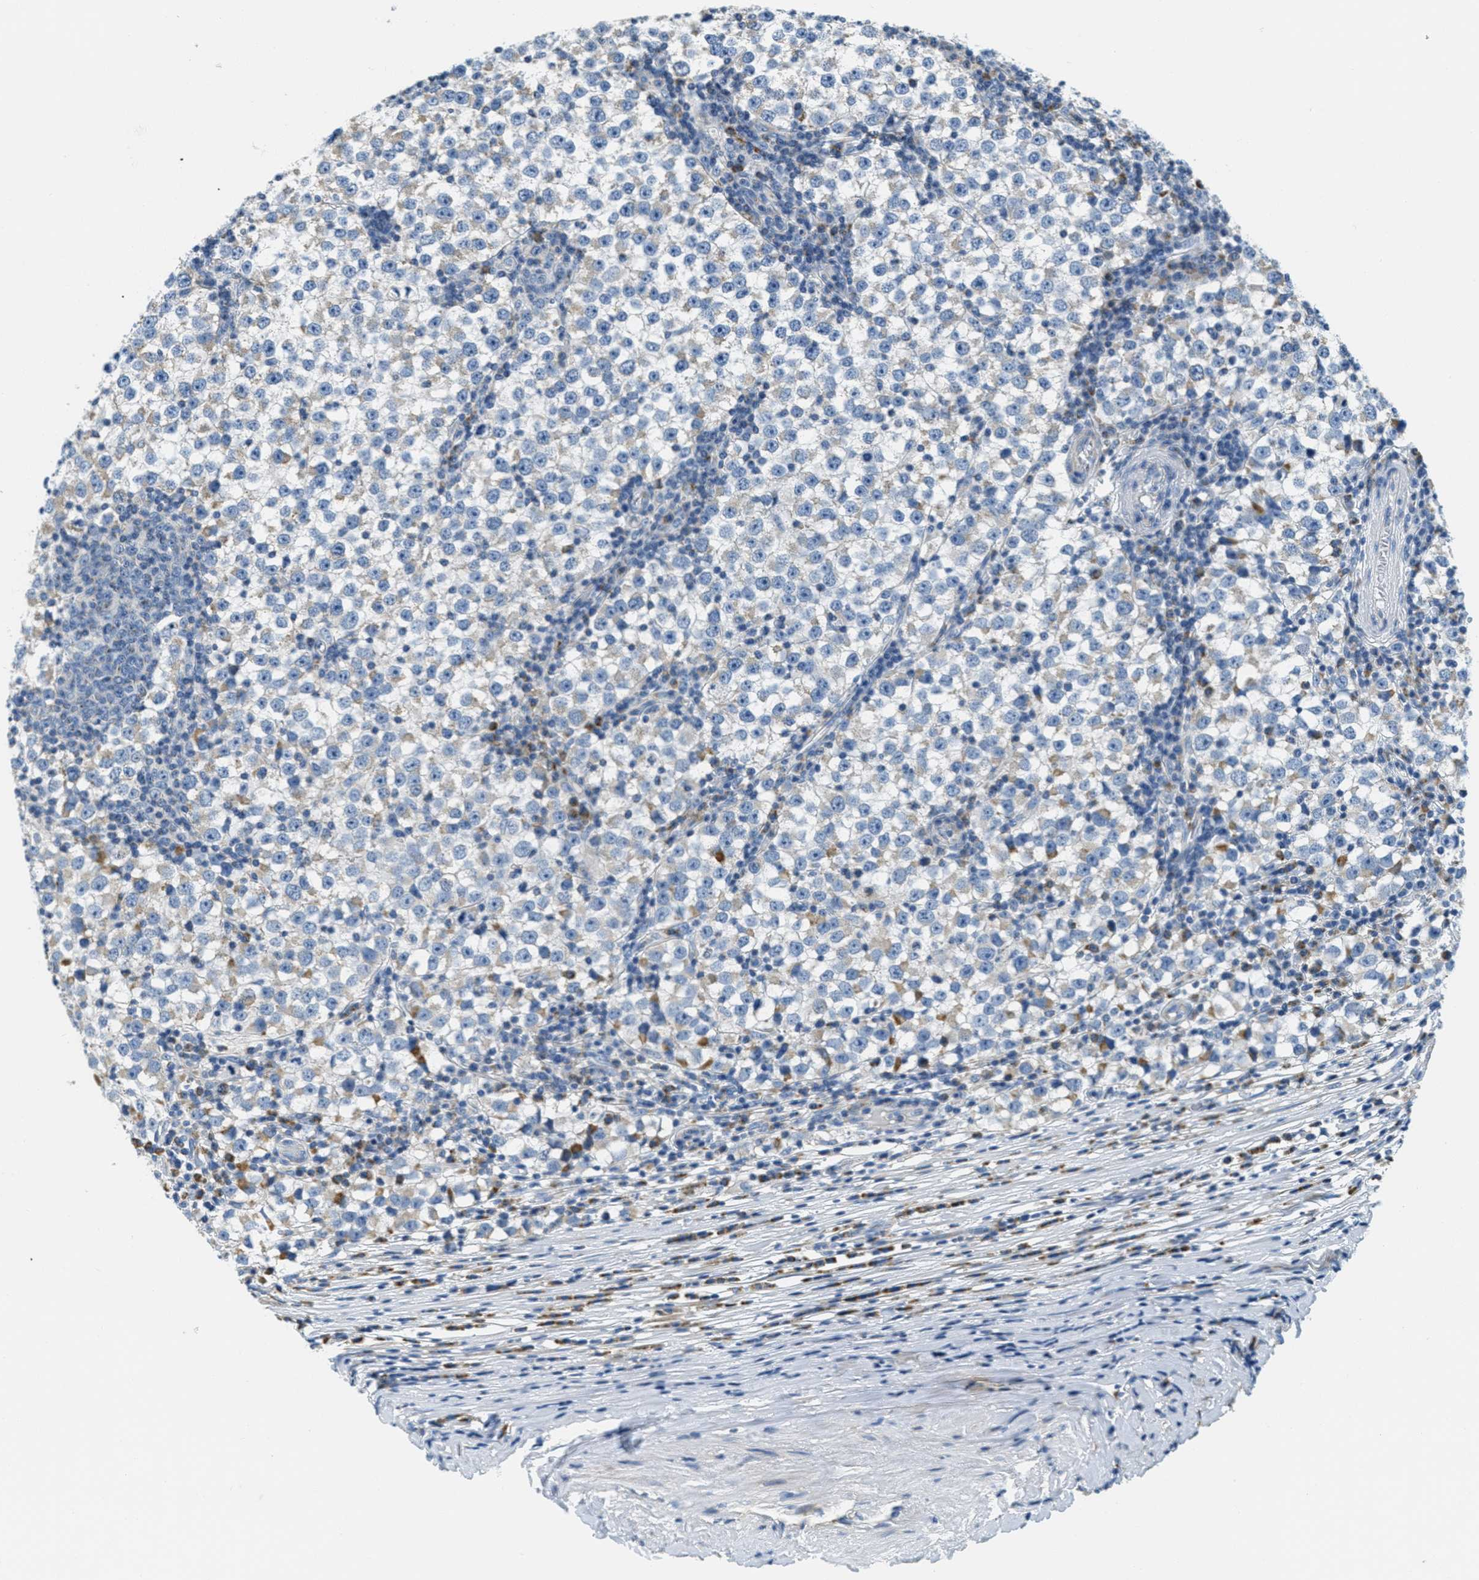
{"staining": {"intensity": "weak", "quantity": "<25%", "location": "cytoplasmic/membranous"}, "tissue": "testis cancer", "cell_type": "Tumor cells", "image_type": "cancer", "snomed": [{"axis": "morphology", "description": "Seminoma, NOS"}, {"axis": "topography", "description": "Testis"}], "caption": "High magnification brightfield microscopy of seminoma (testis) stained with DAB (3,3'-diaminobenzidine) (brown) and counterstained with hematoxylin (blue): tumor cells show no significant positivity. (Brightfield microscopy of DAB immunohistochemistry (IHC) at high magnification).", "gene": "CA4", "patient": {"sex": "male", "age": 65}}